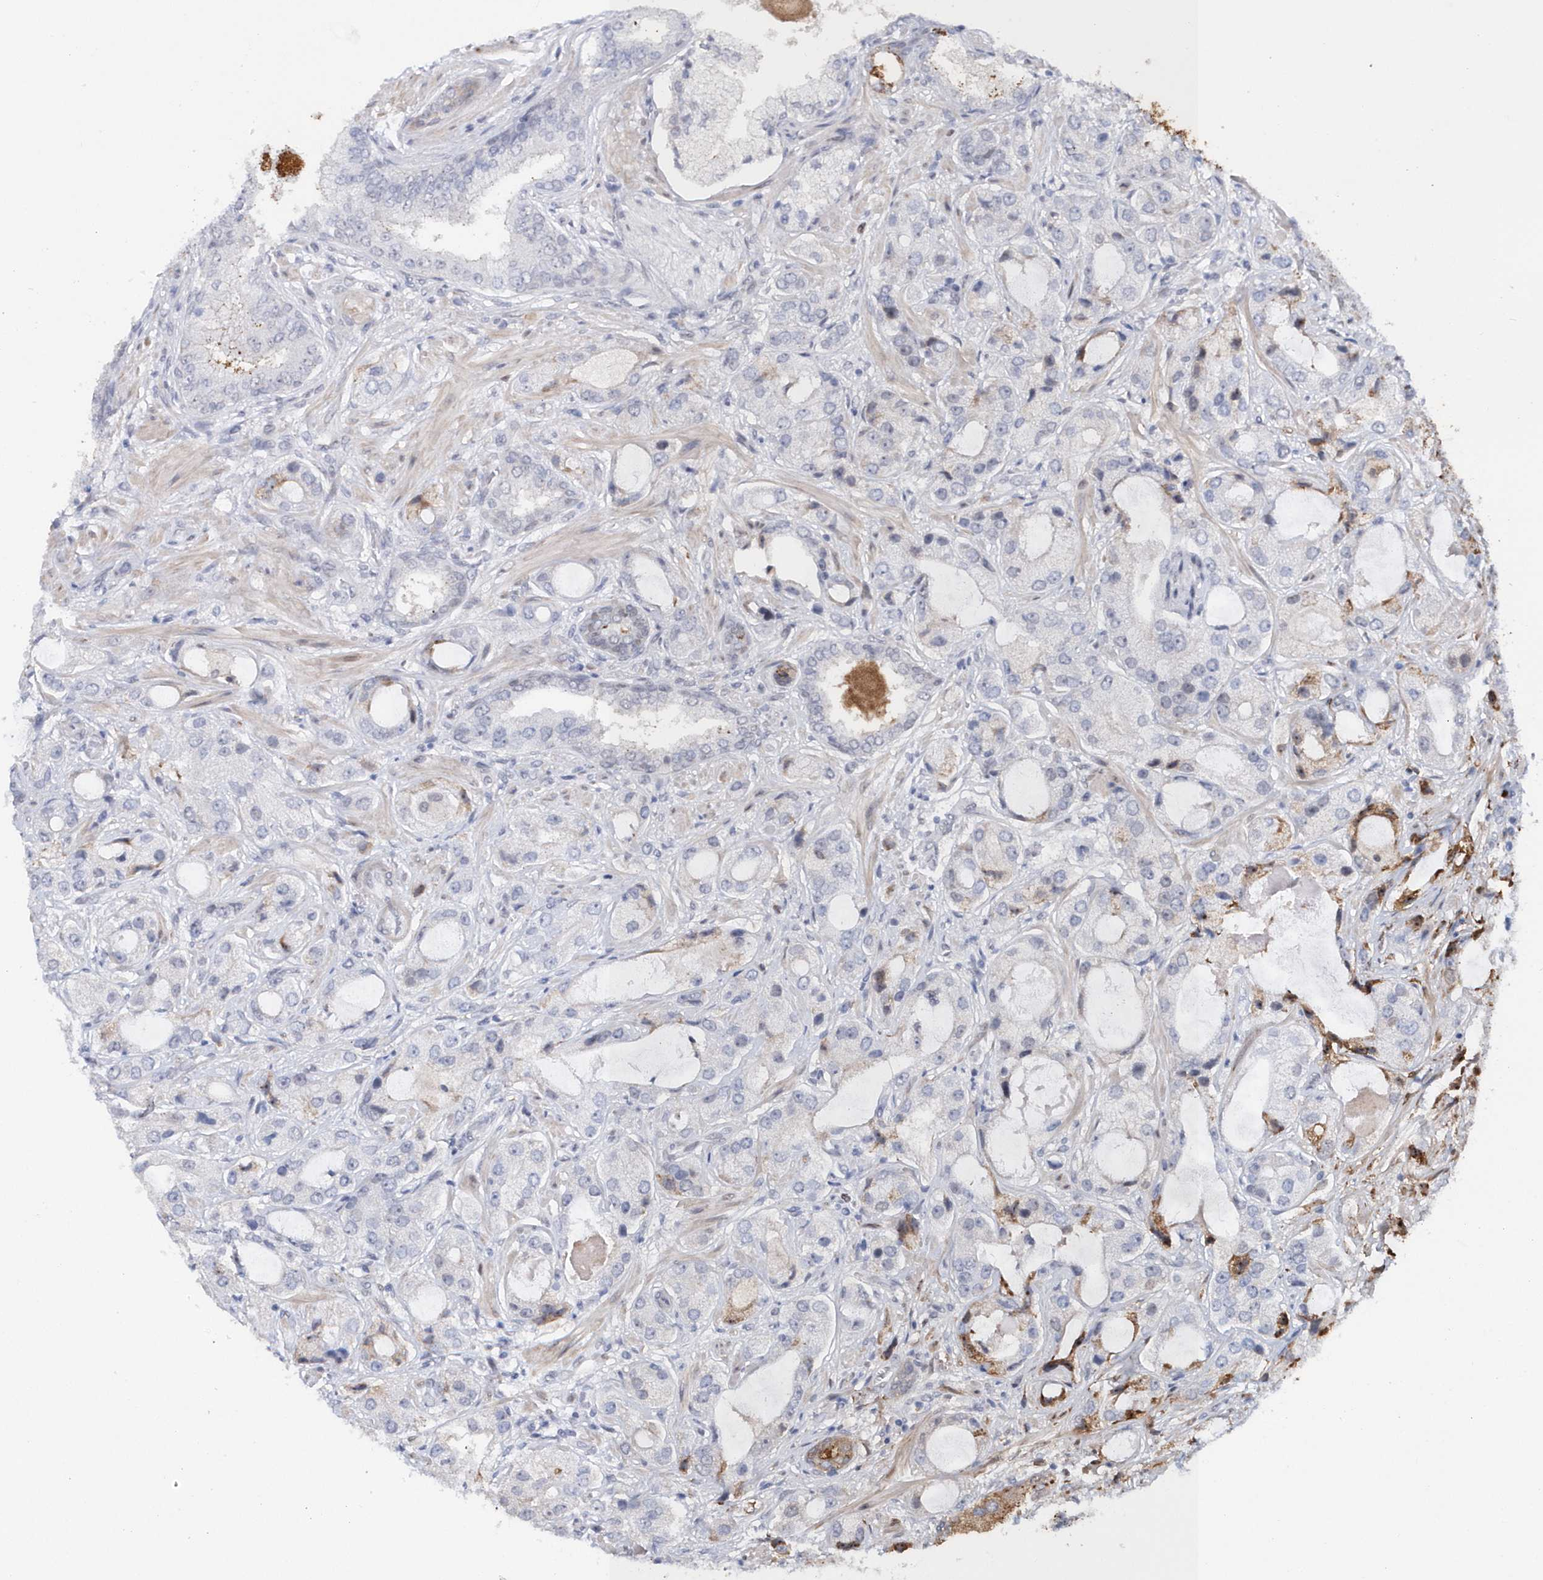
{"staining": {"intensity": "moderate", "quantity": "<25%", "location": "cytoplasmic/membranous"}, "tissue": "prostate cancer", "cell_type": "Tumor cells", "image_type": "cancer", "snomed": [{"axis": "morphology", "description": "Normal tissue, NOS"}, {"axis": "morphology", "description": "Adenocarcinoma, High grade"}, {"axis": "topography", "description": "Prostate"}, {"axis": "topography", "description": "Peripheral nerve tissue"}], "caption": "Immunohistochemical staining of human prostate cancer (adenocarcinoma (high-grade)) reveals low levels of moderate cytoplasmic/membranous protein positivity in approximately <25% of tumor cells.", "gene": "ASCL4", "patient": {"sex": "male", "age": 59}}